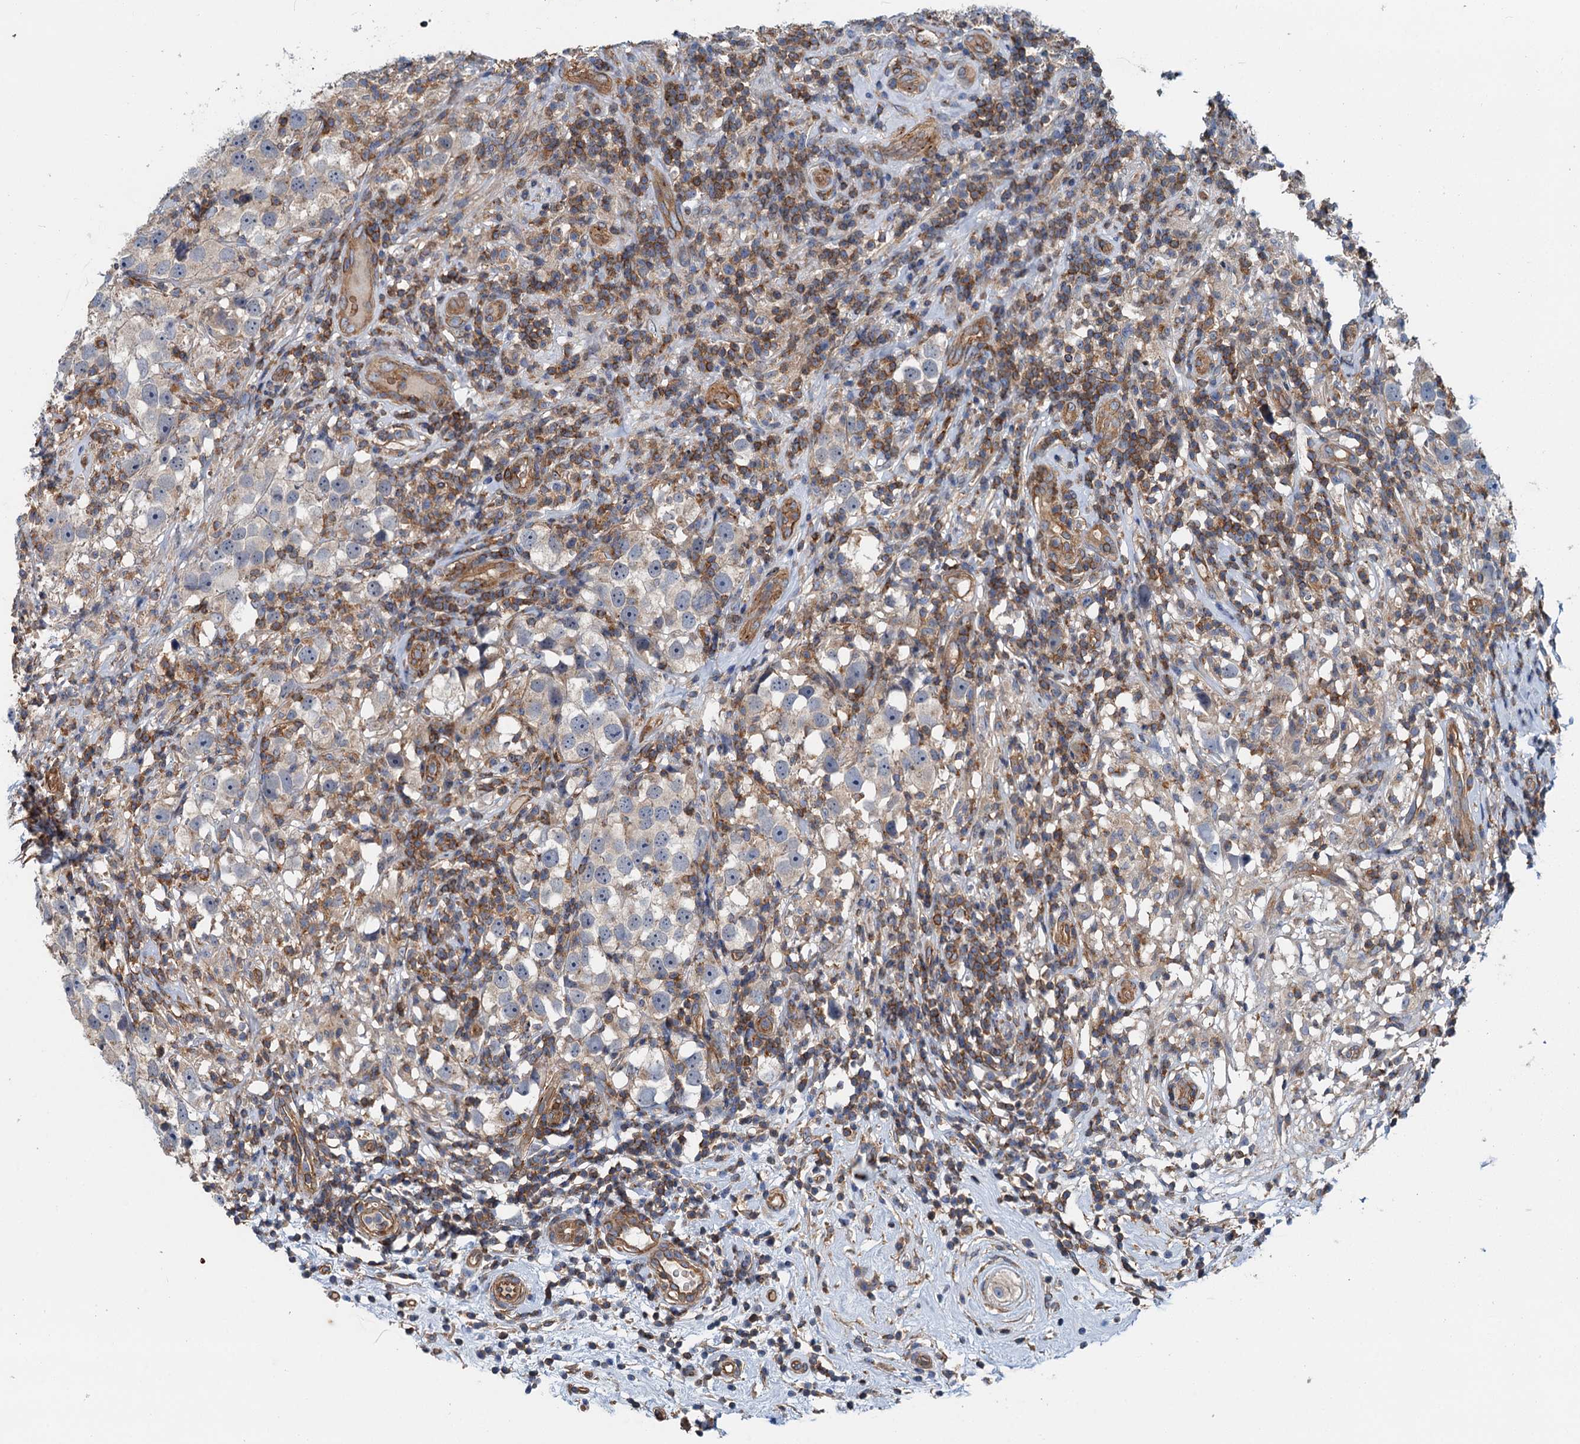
{"staining": {"intensity": "negative", "quantity": "none", "location": "none"}, "tissue": "testis cancer", "cell_type": "Tumor cells", "image_type": "cancer", "snomed": [{"axis": "morphology", "description": "Seminoma, NOS"}, {"axis": "topography", "description": "Testis"}], "caption": "The immunohistochemistry (IHC) photomicrograph has no significant expression in tumor cells of testis cancer tissue.", "gene": "ROGDI", "patient": {"sex": "male", "age": 49}}